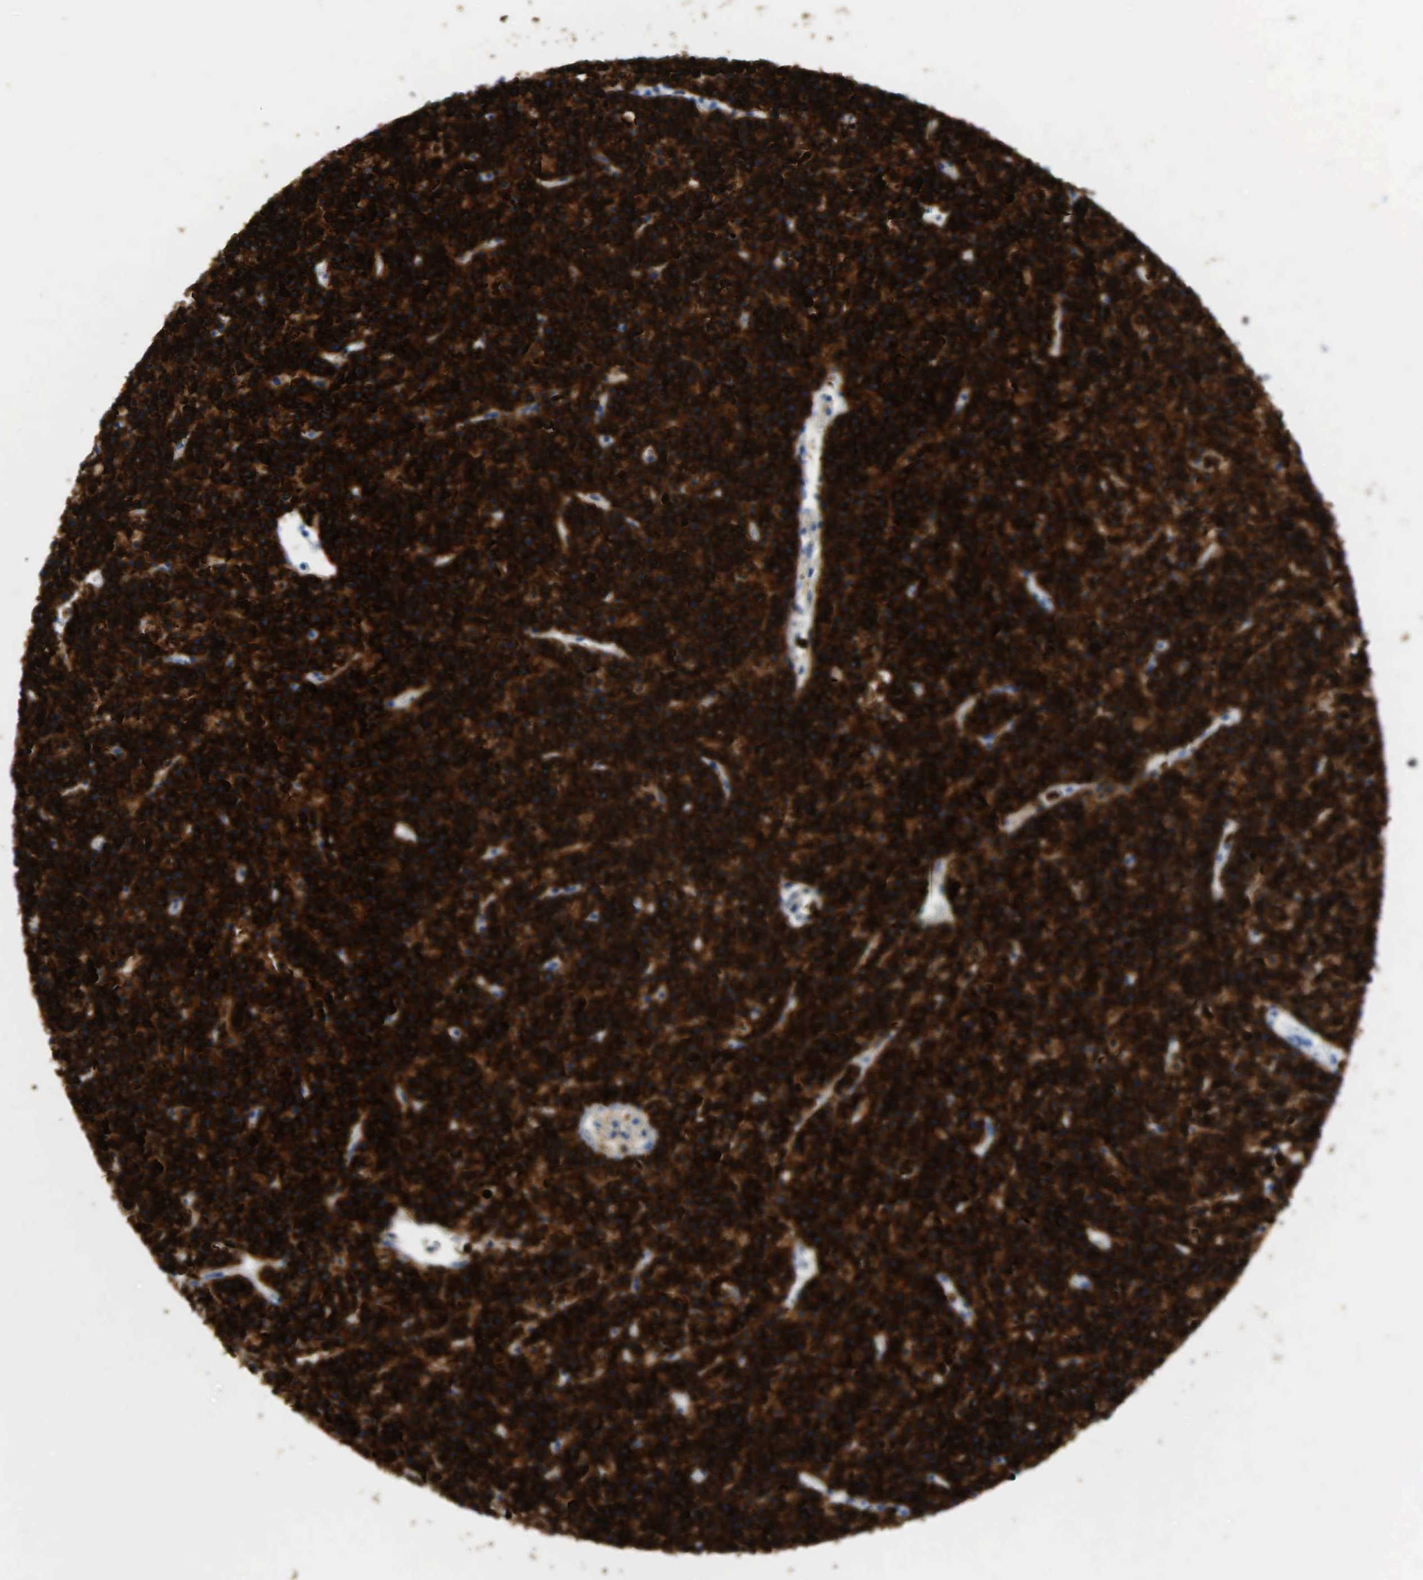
{"staining": {"intensity": "strong", "quantity": ">75%", "location": "cytoplasmic/membranous"}, "tissue": "lymphoma", "cell_type": "Tumor cells", "image_type": "cancer", "snomed": [{"axis": "morphology", "description": "Malignant lymphoma, non-Hodgkin's type, High grade"}, {"axis": "topography", "description": "Ovary"}], "caption": "About >75% of tumor cells in lymphoma show strong cytoplasmic/membranous protein positivity as visualized by brown immunohistochemical staining.", "gene": "PTPRC", "patient": {"sex": "female", "age": 56}}